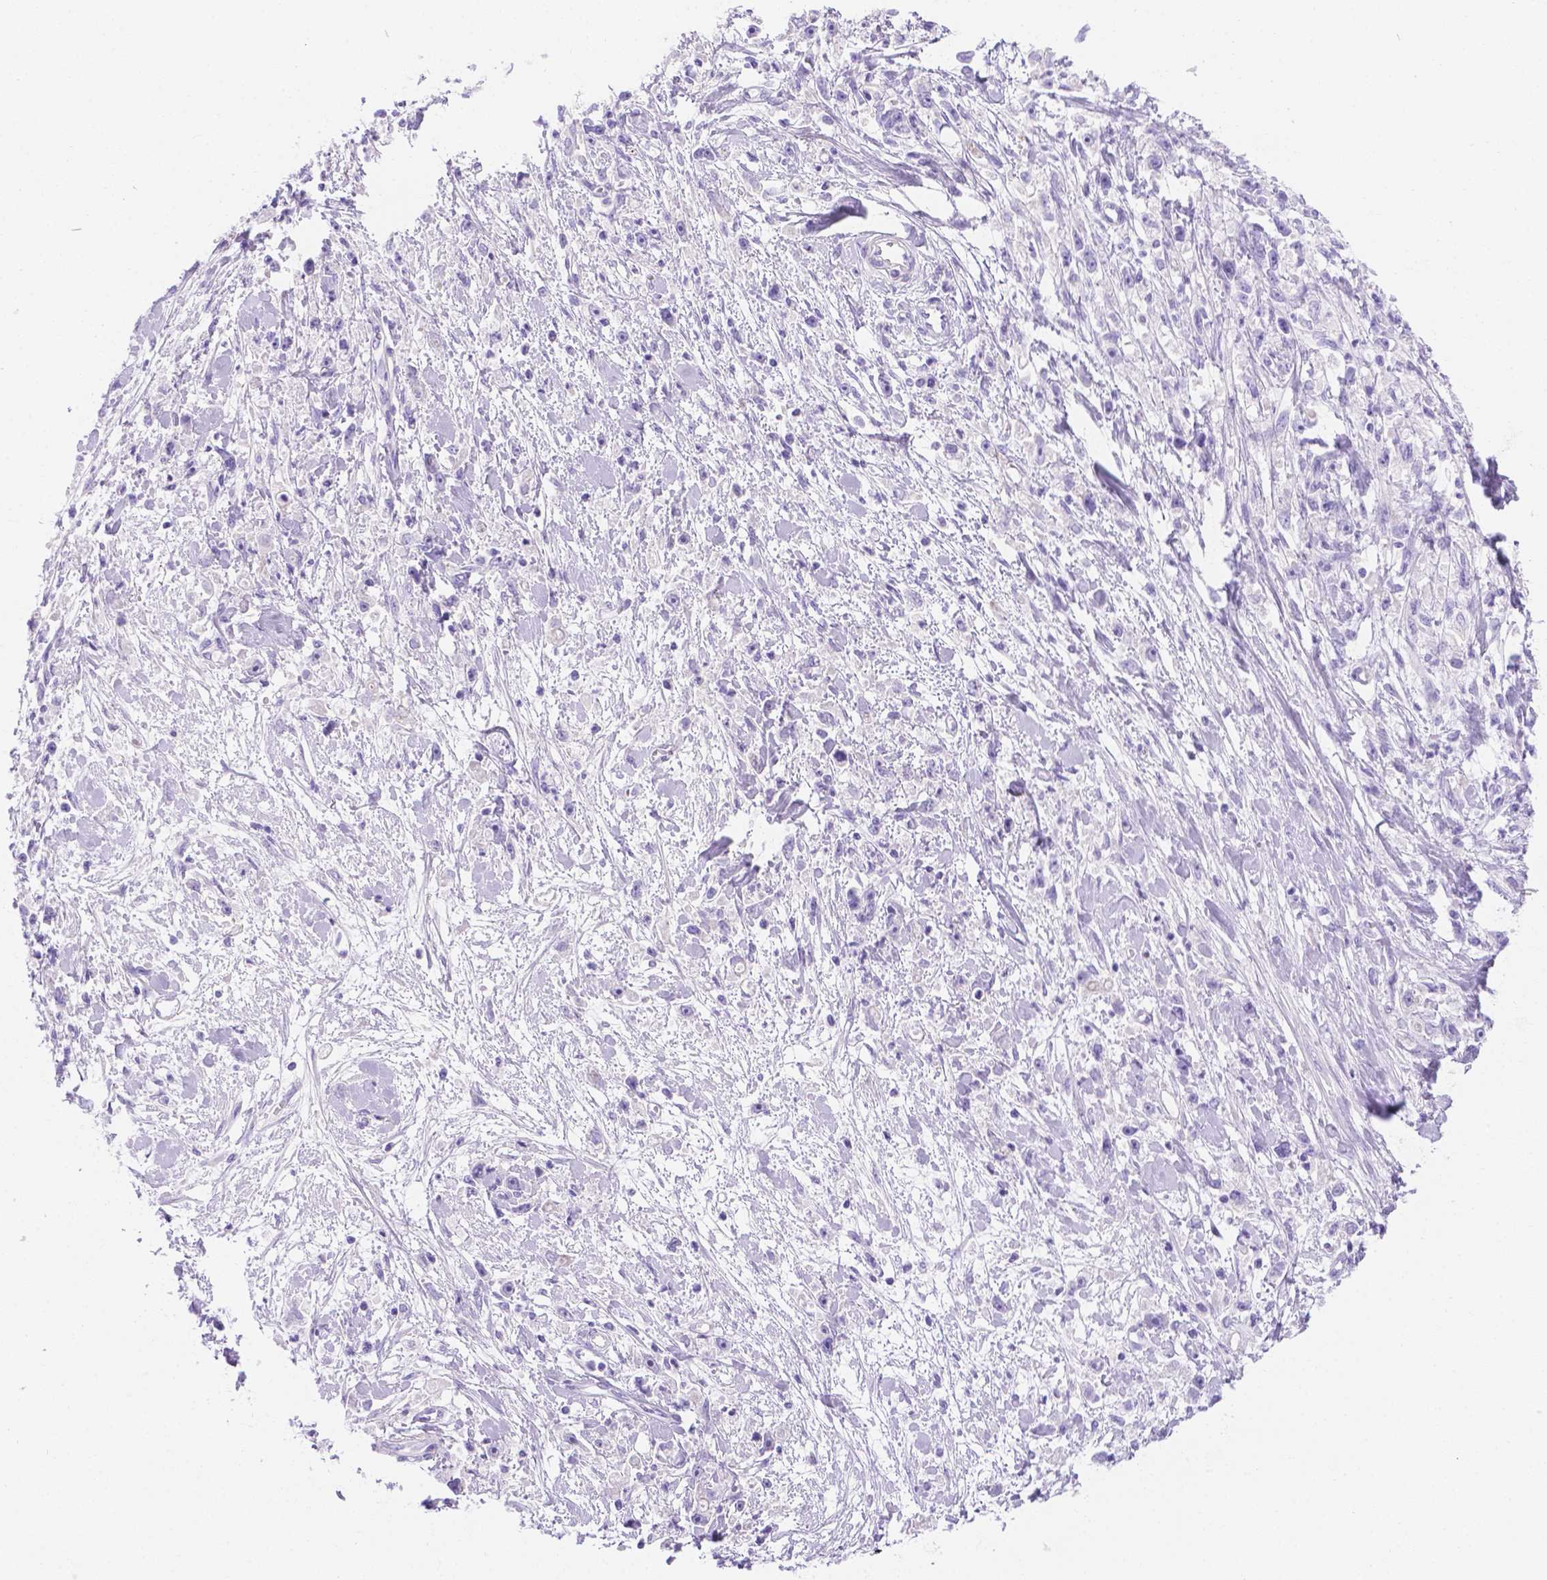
{"staining": {"intensity": "negative", "quantity": "none", "location": "none"}, "tissue": "stomach cancer", "cell_type": "Tumor cells", "image_type": "cancer", "snomed": [{"axis": "morphology", "description": "Adenocarcinoma, NOS"}, {"axis": "topography", "description": "Stomach"}], "caption": "There is no significant staining in tumor cells of adenocarcinoma (stomach). (DAB IHC visualized using brightfield microscopy, high magnification).", "gene": "MLN", "patient": {"sex": "female", "age": 59}}